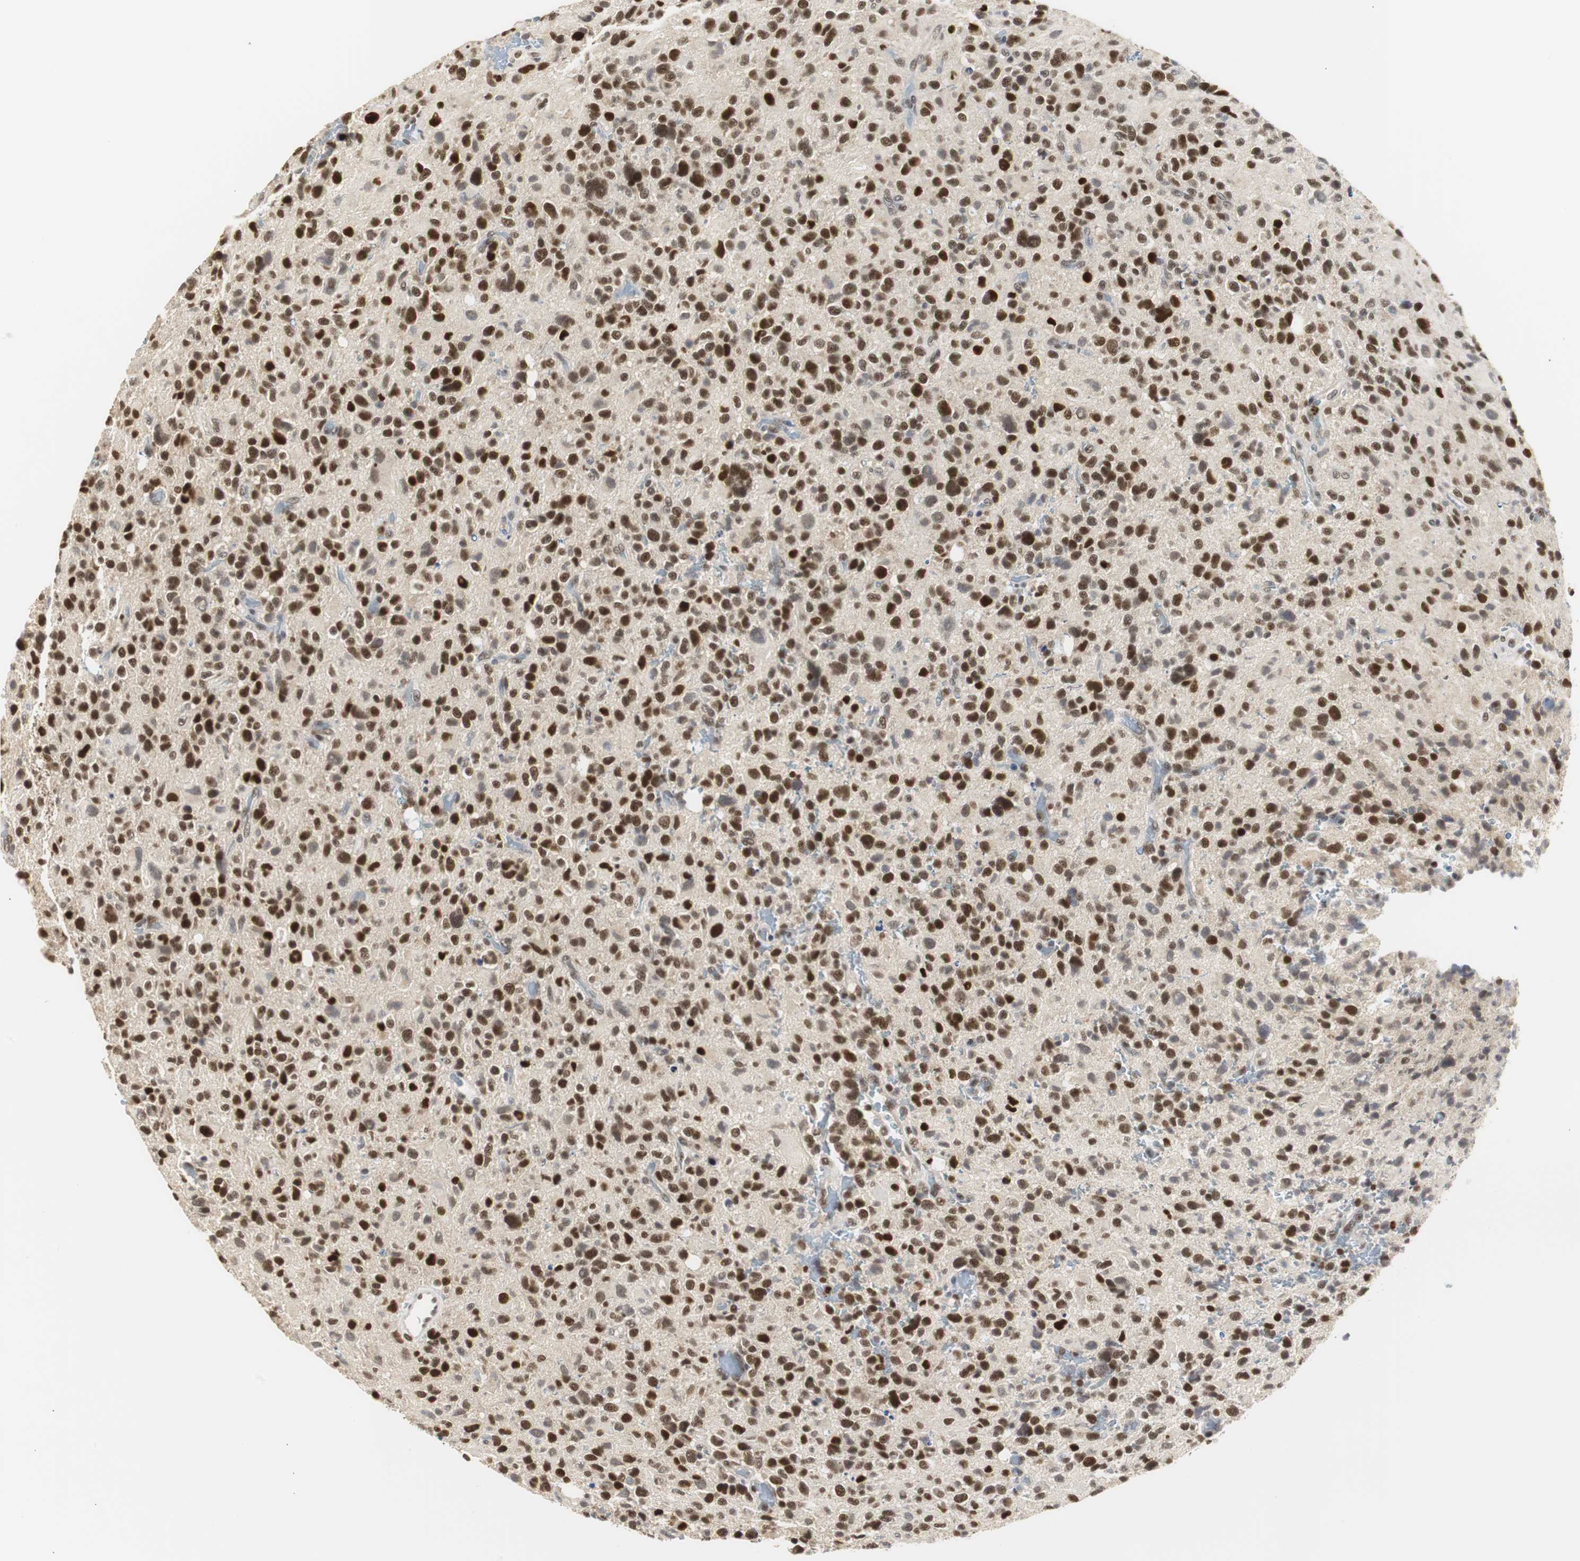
{"staining": {"intensity": "strong", "quantity": ">75%", "location": "nuclear"}, "tissue": "glioma", "cell_type": "Tumor cells", "image_type": "cancer", "snomed": [{"axis": "morphology", "description": "Glioma, malignant, High grade"}, {"axis": "topography", "description": "Brain"}], "caption": "This photomicrograph displays glioma stained with immunohistochemistry (IHC) to label a protein in brown. The nuclear of tumor cells show strong positivity for the protein. Nuclei are counter-stained blue.", "gene": "ZFC3H1", "patient": {"sex": "male", "age": 48}}